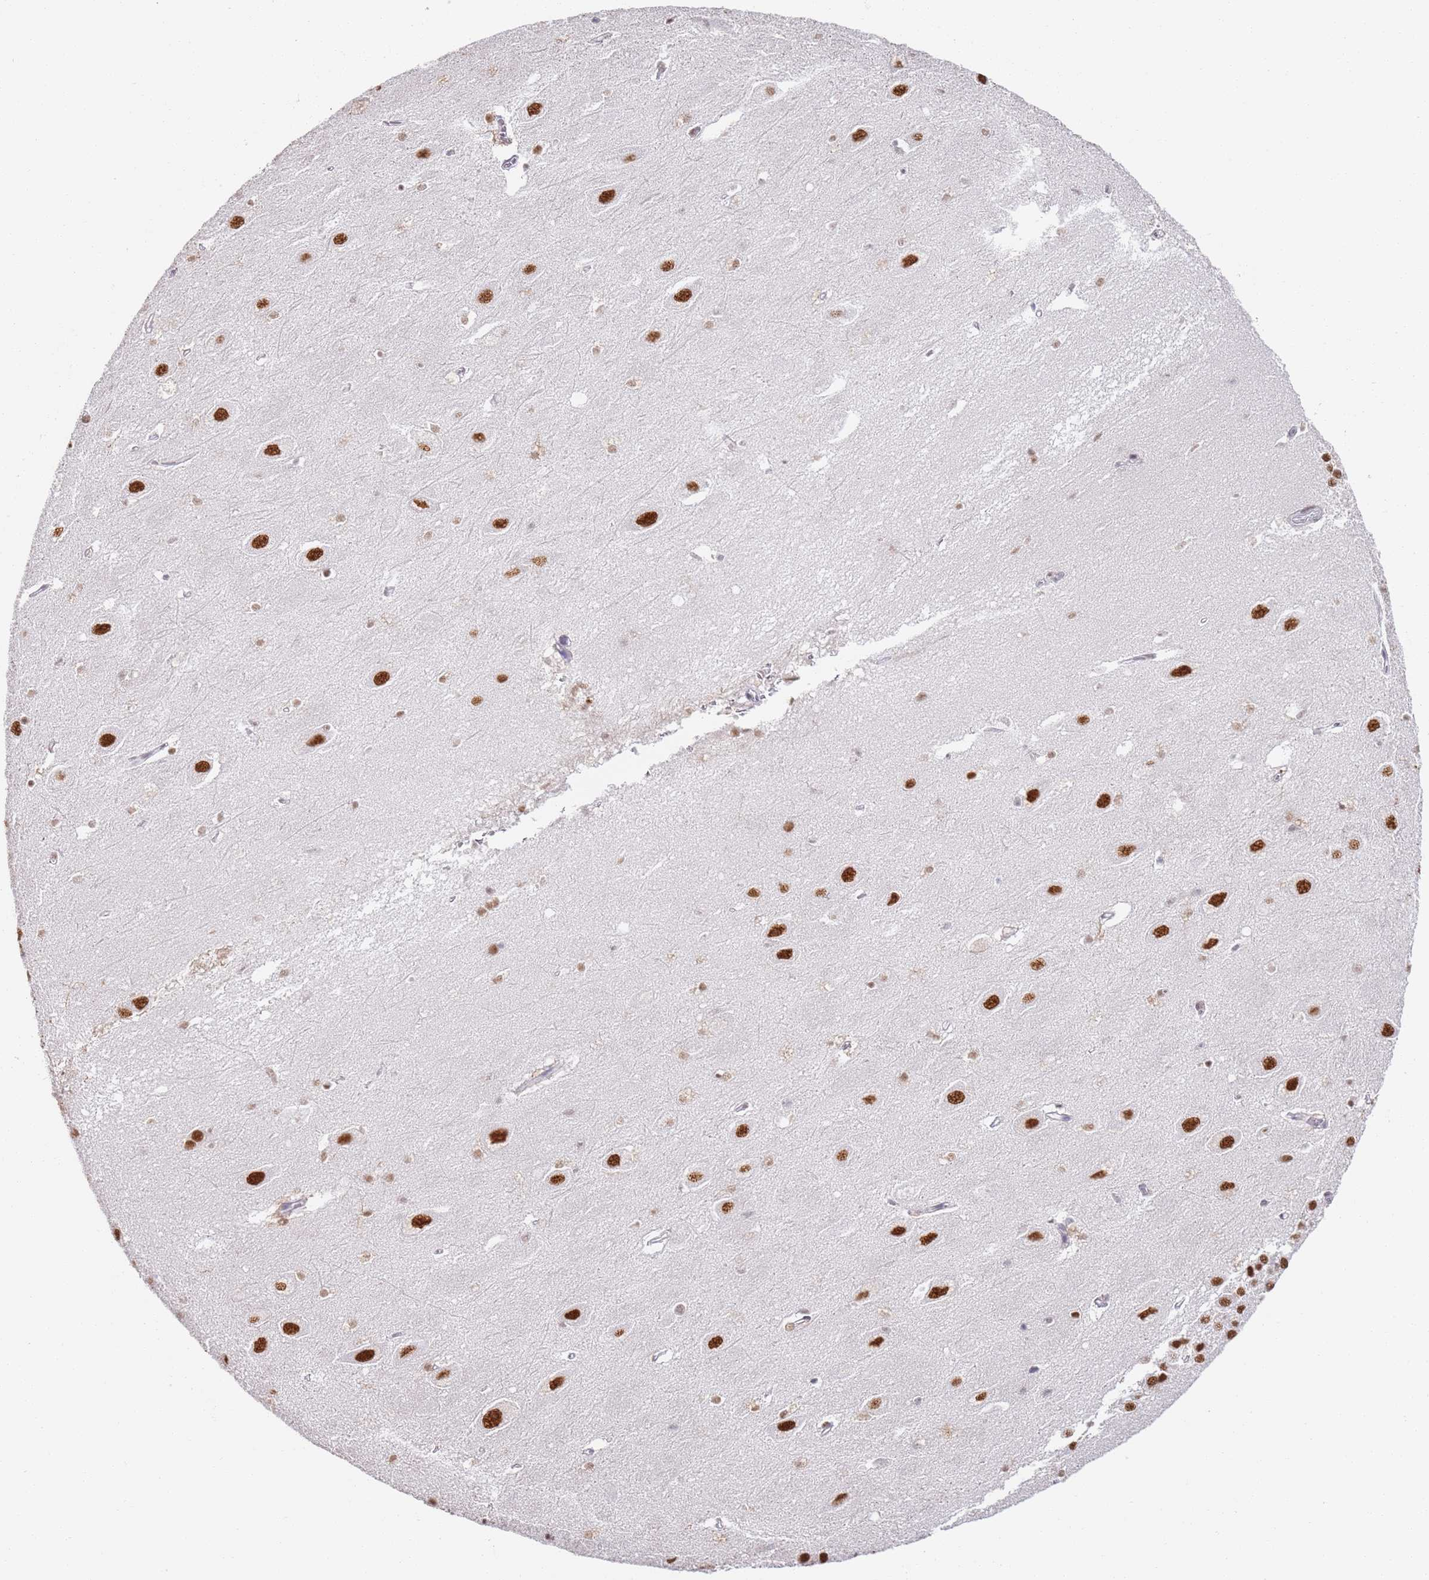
{"staining": {"intensity": "moderate", "quantity": "<25%", "location": "nuclear"}, "tissue": "hippocampus", "cell_type": "Glial cells", "image_type": "normal", "snomed": [{"axis": "morphology", "description": "Normal tissue, NOS"}, {"axis": "topography", "description": "Hippocampus"}], "caption": "Protein positivity by immunohistochemistry (IHC) displays moderate nuclear expression in approximately <25% of glial cells in unremarkable hippocampus.", "gene": "AKAP8L", "patient": {"sex": "female", "age": 64}}